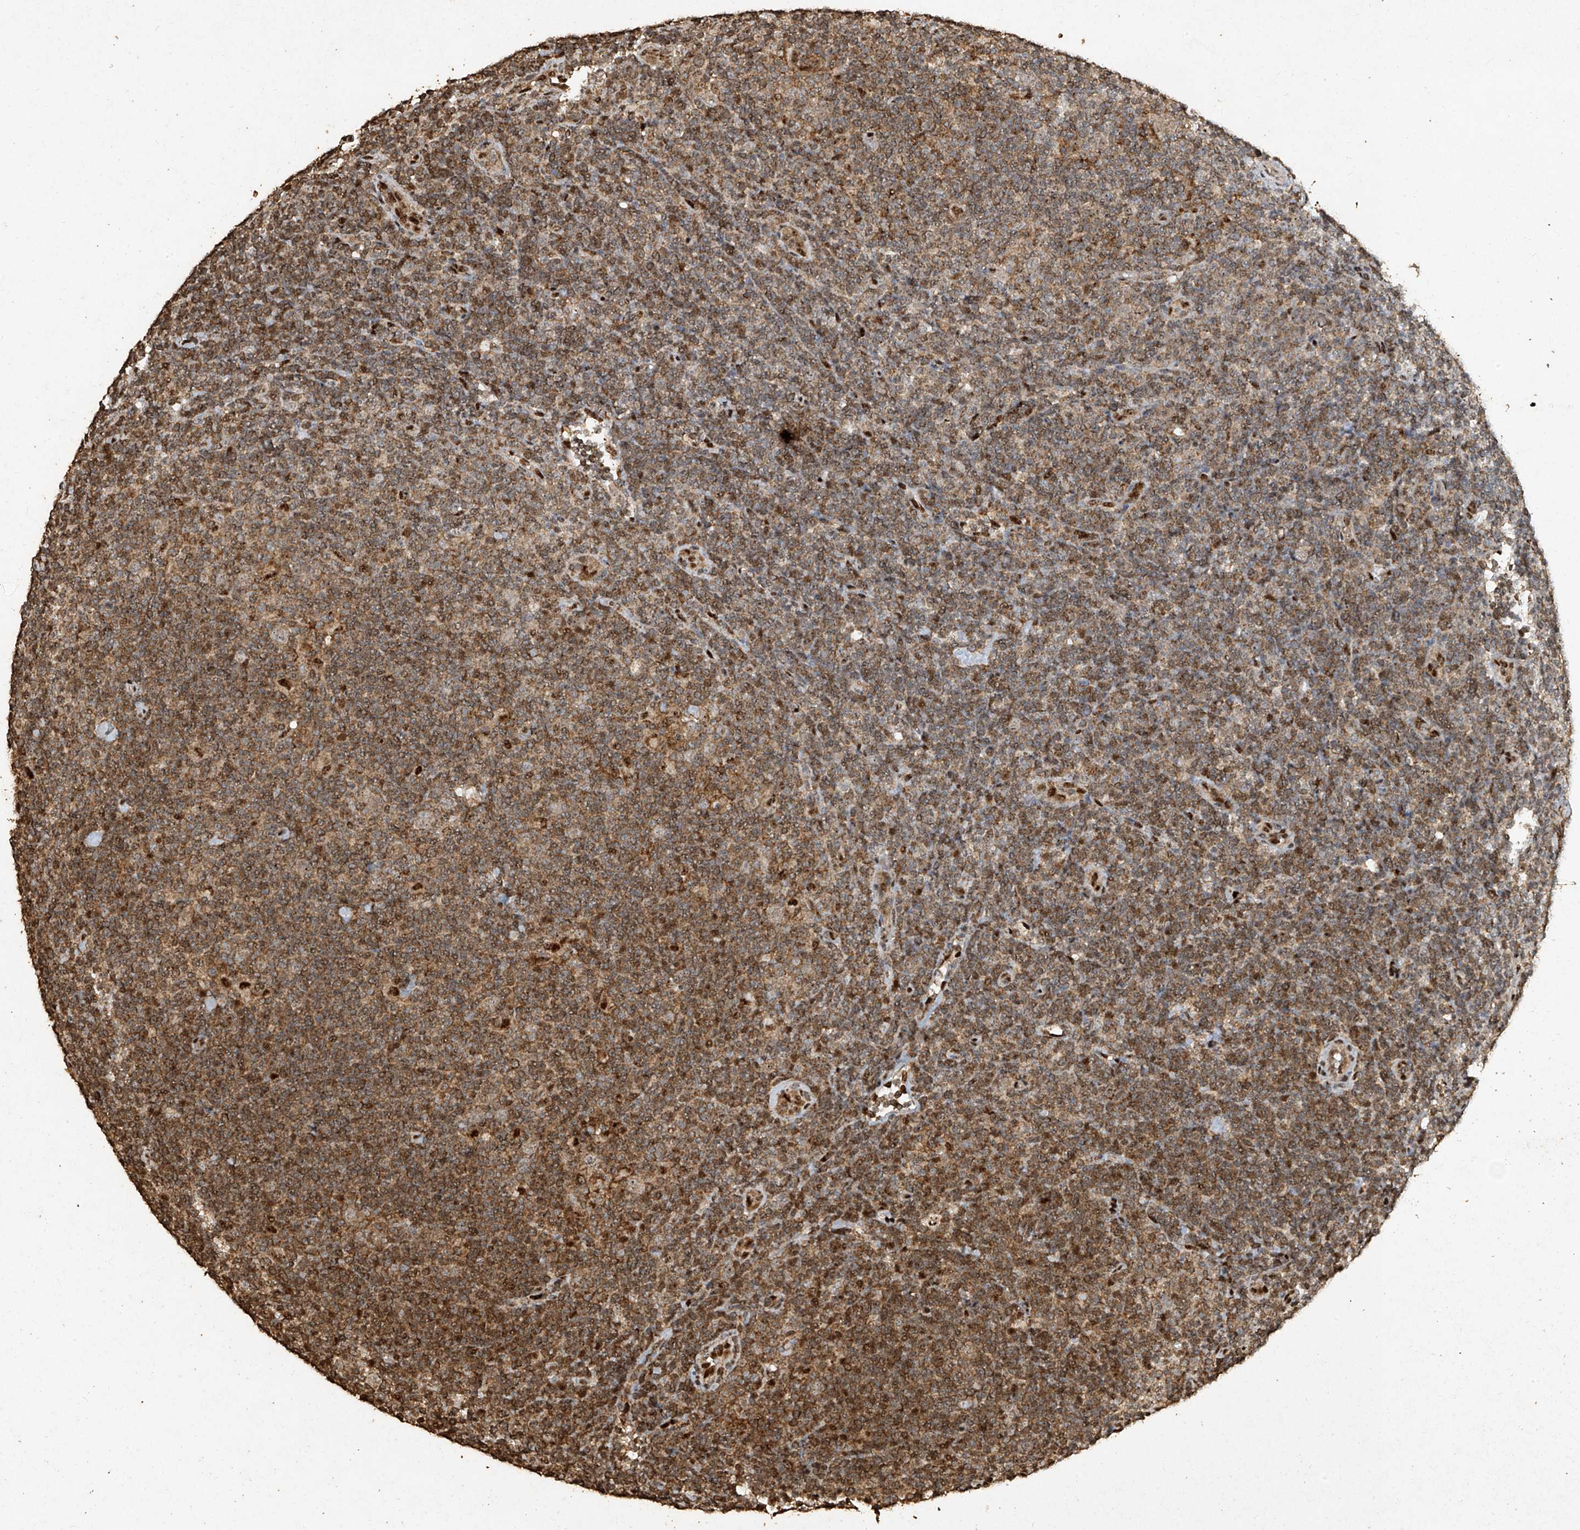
{"staining": {"intensity": "negative", "quantity": "none", "location": "none"}, "tissue": "lymphoma", "cell_type": "Tumor cells", "image_type": "cancer", "snomed": [{"axis": "morphology", "description": "Hodgkin's disease, NOS"}, {"axis": "topography", "description": "Lymph node"}], "caption": "The micrograph reveals no staining of tumor cells in Hodgkin's disease.", "gene": "ERBB3", "patient": {"sex": "female", "age": 57}}